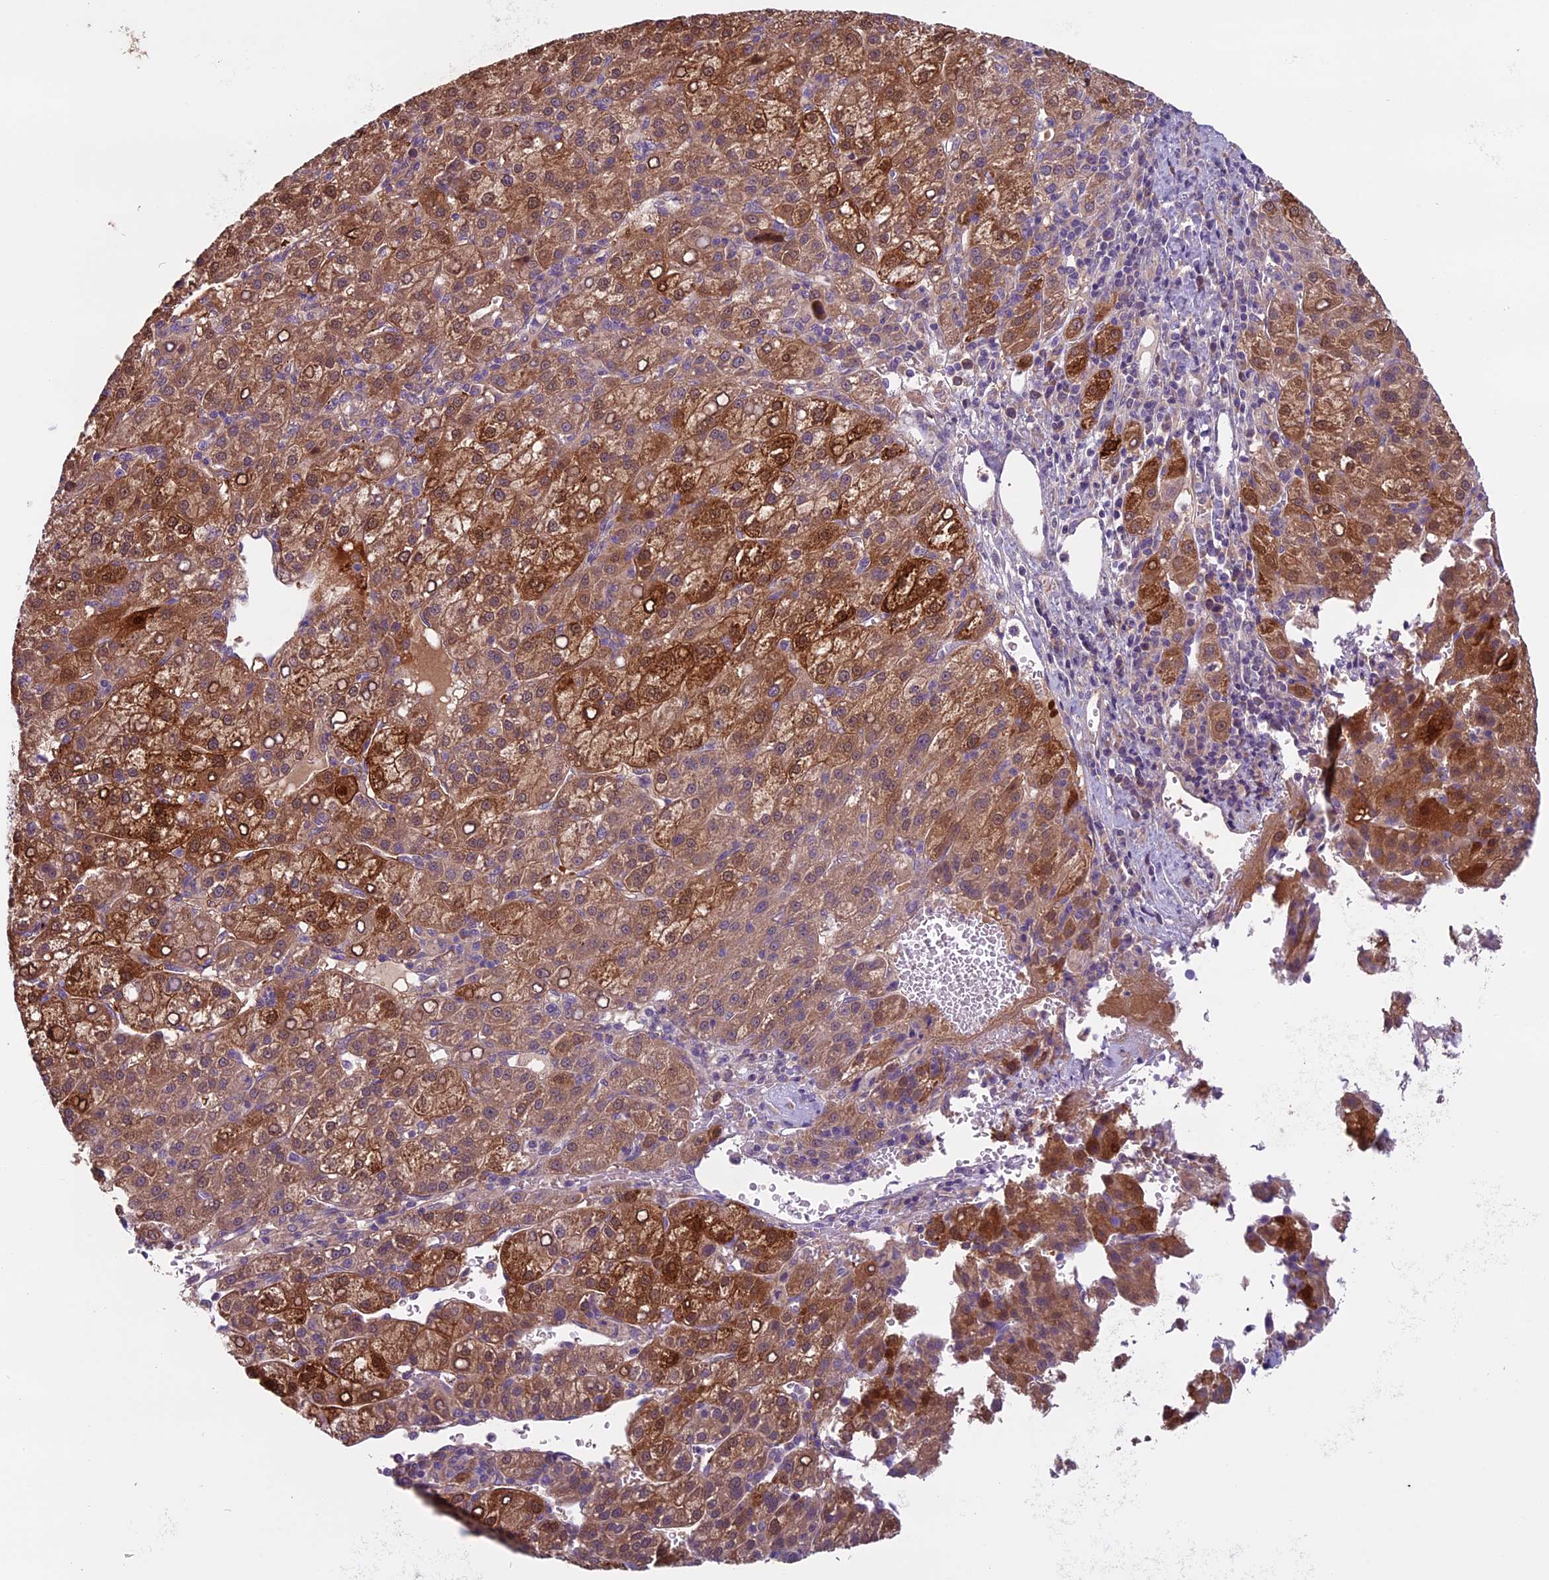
{"staining": {"intensity": "strong", "quantity": ">75%", "location": "cytoplasmic/membranous"}, "tissue": "liver cancer", "cell_type": "Tumor cells", "image_type": "cancer", "snomed": [{"axis": "morphology", "description": "Carcinoma, Hepatocellular, NOS"}, {"axis": "topography", "description": "Liver"}], "caption": "This histopathology image displays IHC staining of human liver cancer (hepatocellular carcinoma), with high strong cytoplasmic/membranous expression in approximately >75% of tumor cells.", "gene": "DCTN5", "patient": {"sex": "female", "age": 58}}